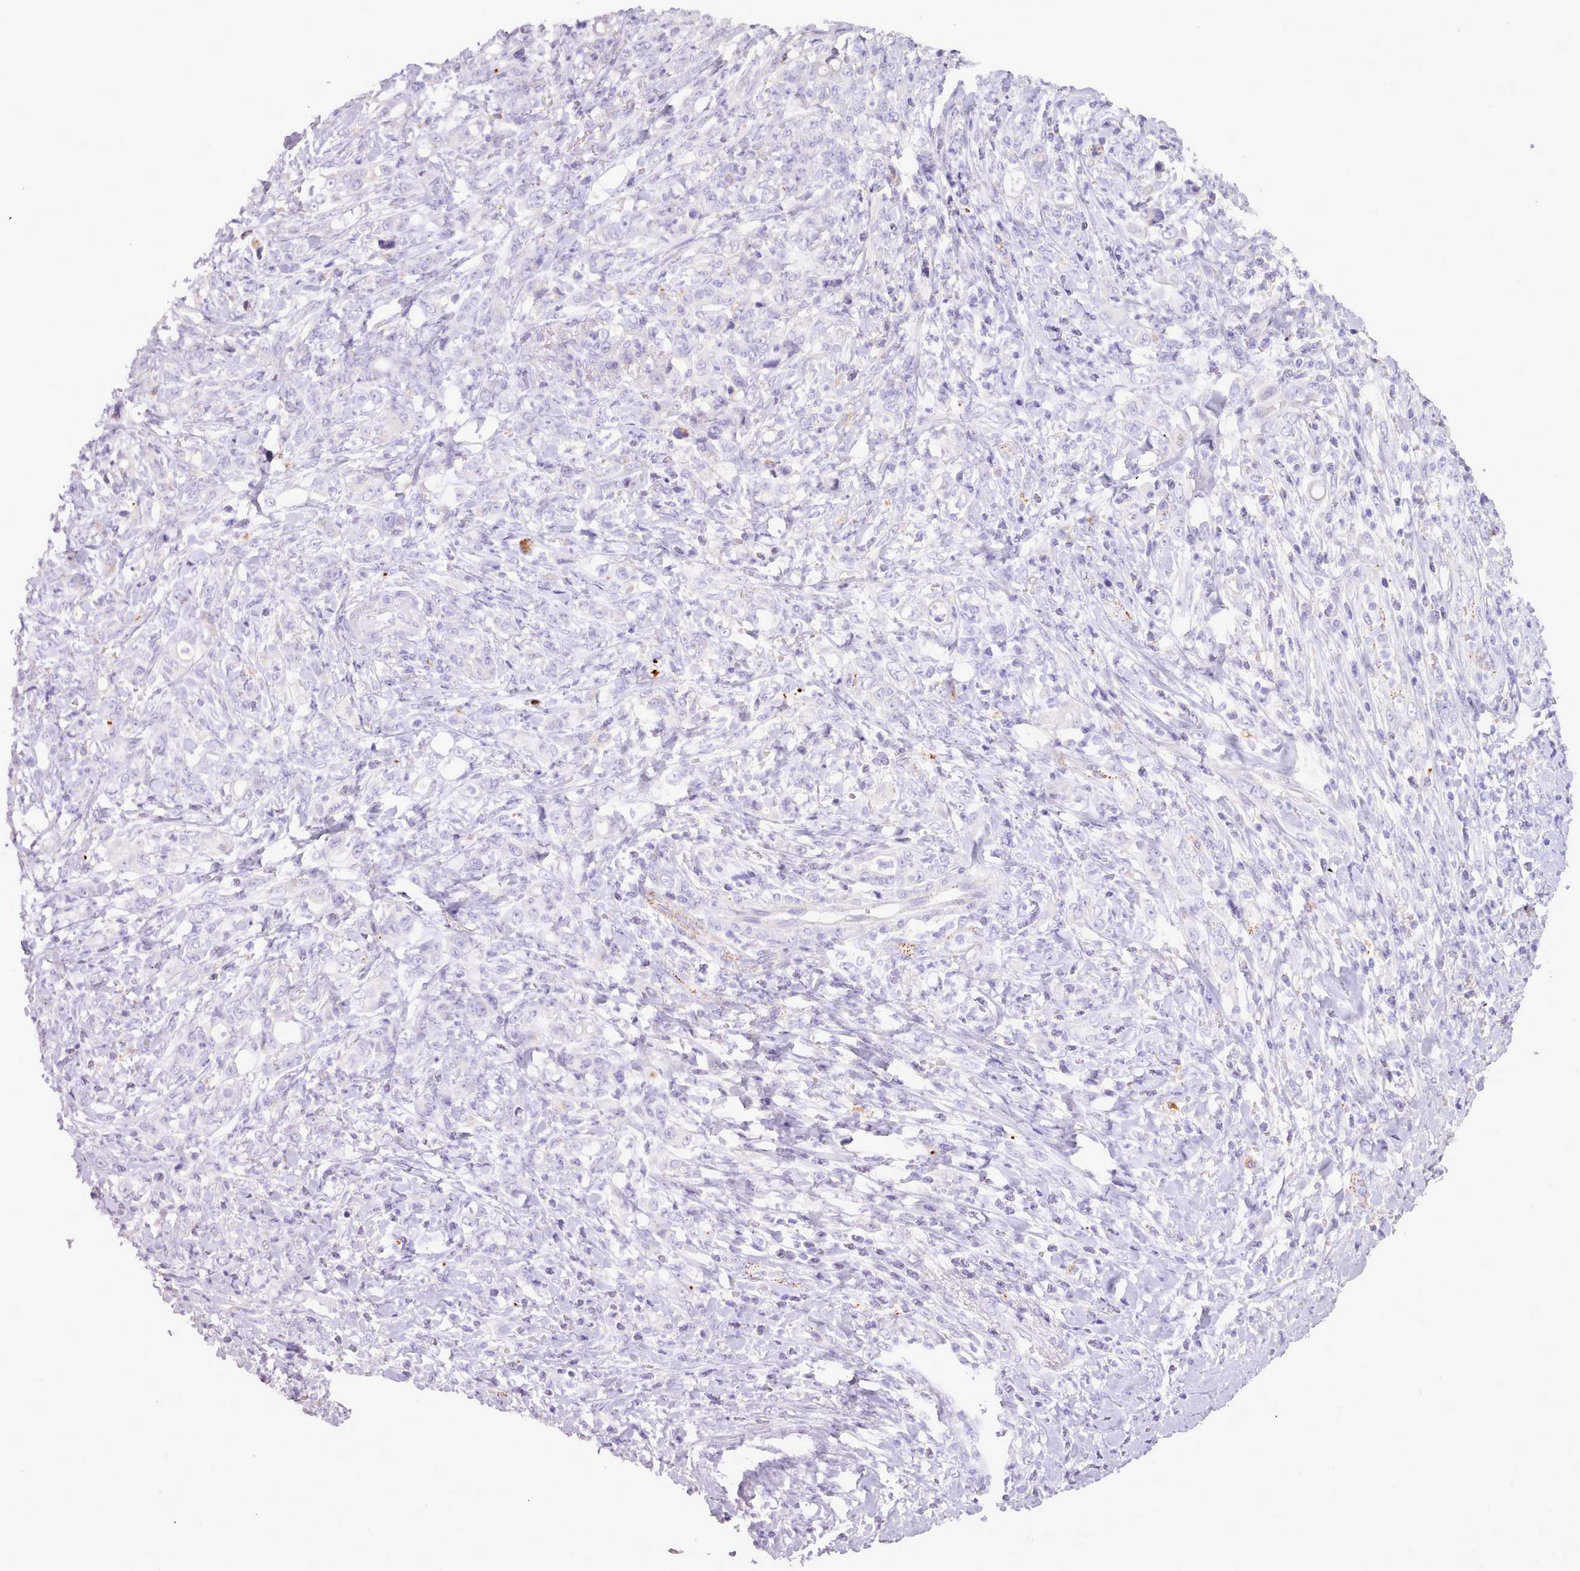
{"staining": {"intensity": "negative", "quantity": "none", "location": "none"}, "tissue": "stomach cancer", "cell_type": "Tumor cells", "image_type": "cancer", "snomed": [{"axis": "morphology", "description": "Normal tissue, NOS"}, {"axis": "morphology", "description": "Adenocarcinoma, NOS"}, {"axis": "topography", "description": "Stomach"}], "caption": "Stomach adenocarcinoma stained for a protein using immunohistochemistry shows no positivity tumor cells.", "gene": "ATRAID", "patient": {"sex": "female", "age": 79}}